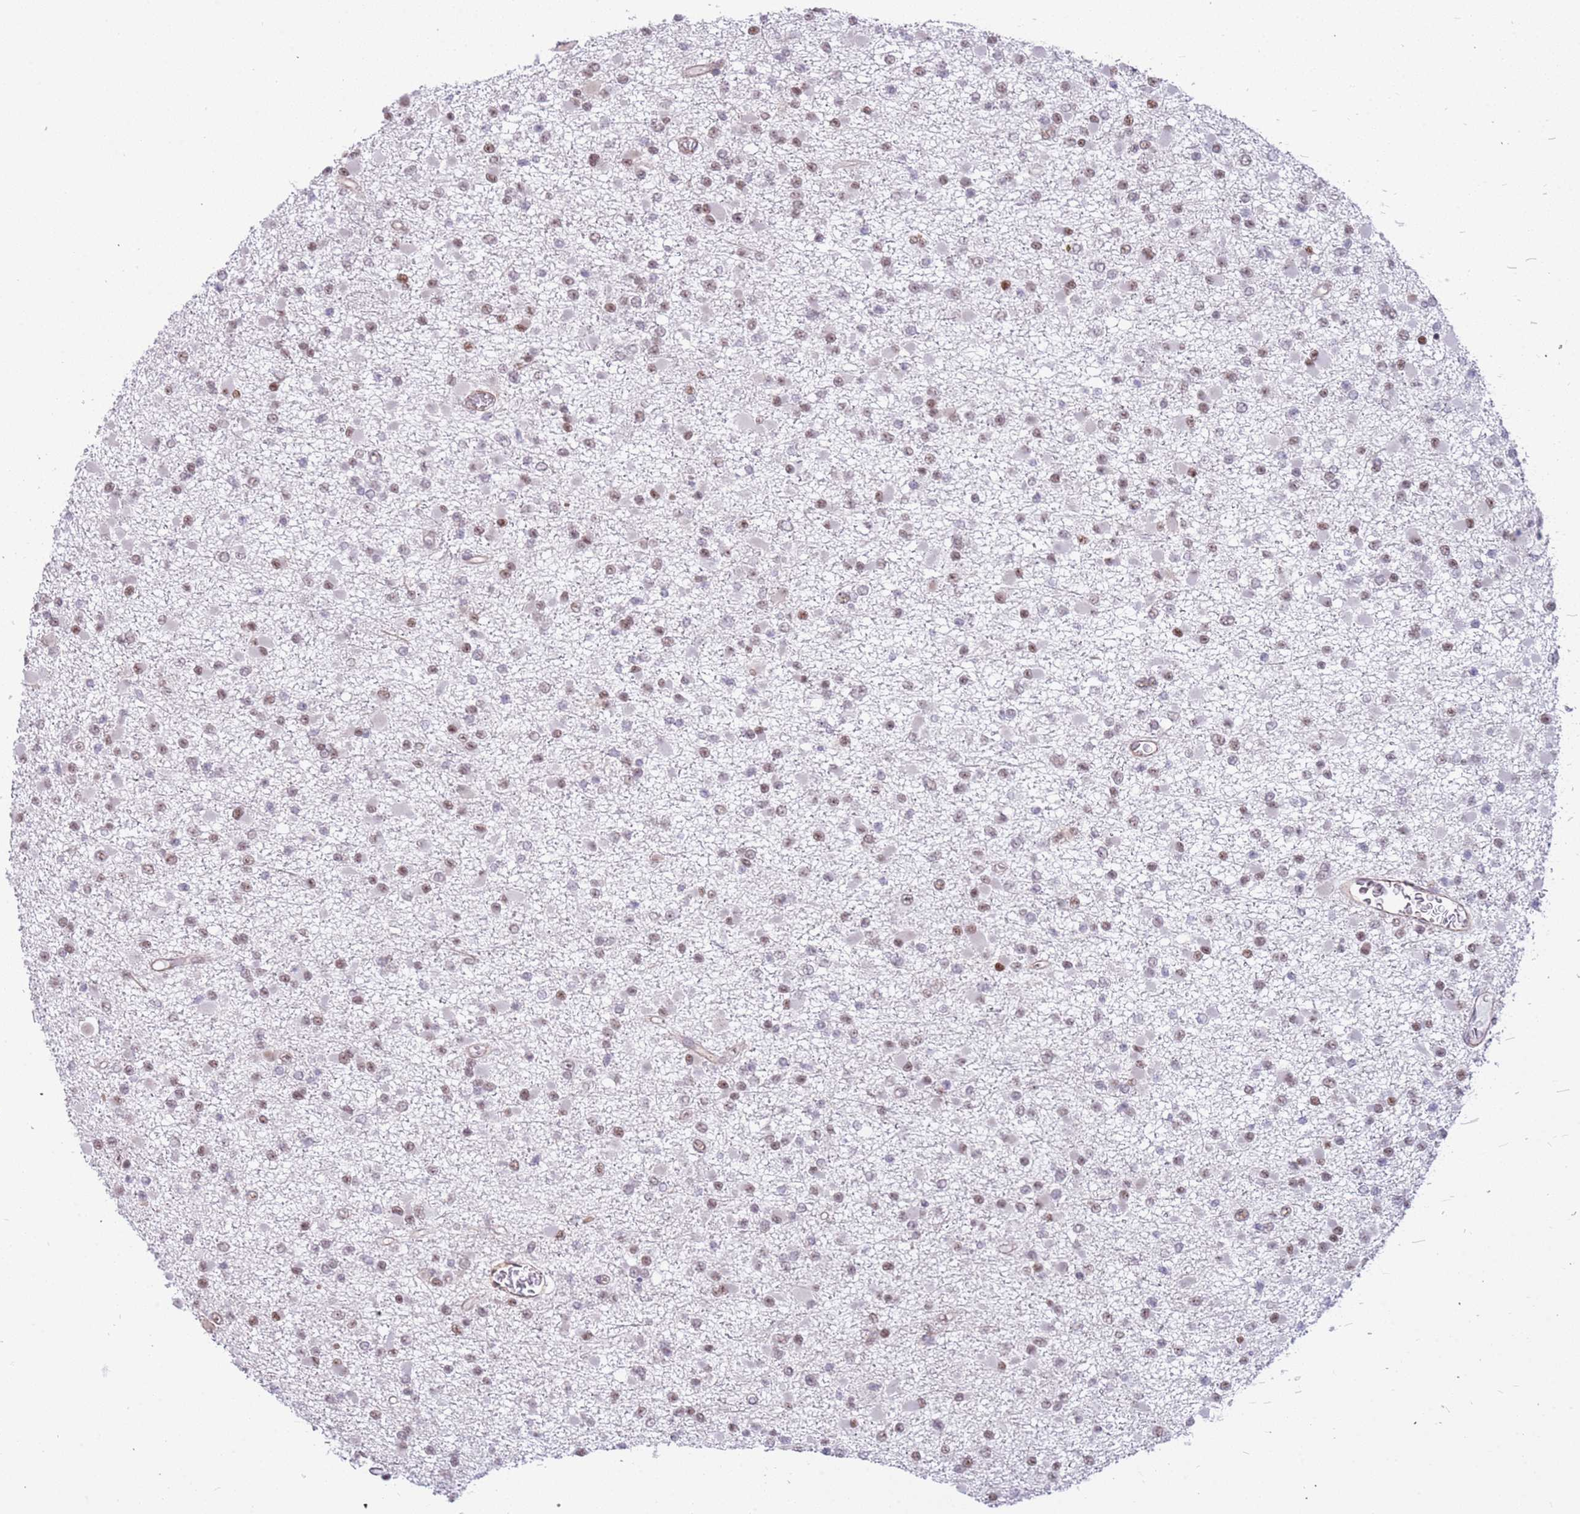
{"staining": {"intensity": "moderate", "quantity": ">75%", "location": "nuclear"}, "tissue": "glioma", "cell_type": "Tumor cells", "image_type": "cancer", "snomed": [{"axis": "morphology", "description": "Glioma, malignant, Low grade"}, {"axis": "topography", "description": "Brain"}], "caption": "Immunohistochemistry (IHC) staining of glioma, which displays medium levels of moderate nuclear staining in approximately >75% of tumor cells indicating moderate nuclear protein staining. The staining was performed using DAB (brown) for protein detection and nuclei were counterstained in hematoxylin (blue).", "gene": "LRMDA", "patient": {"sex": "female", "age": 22}}